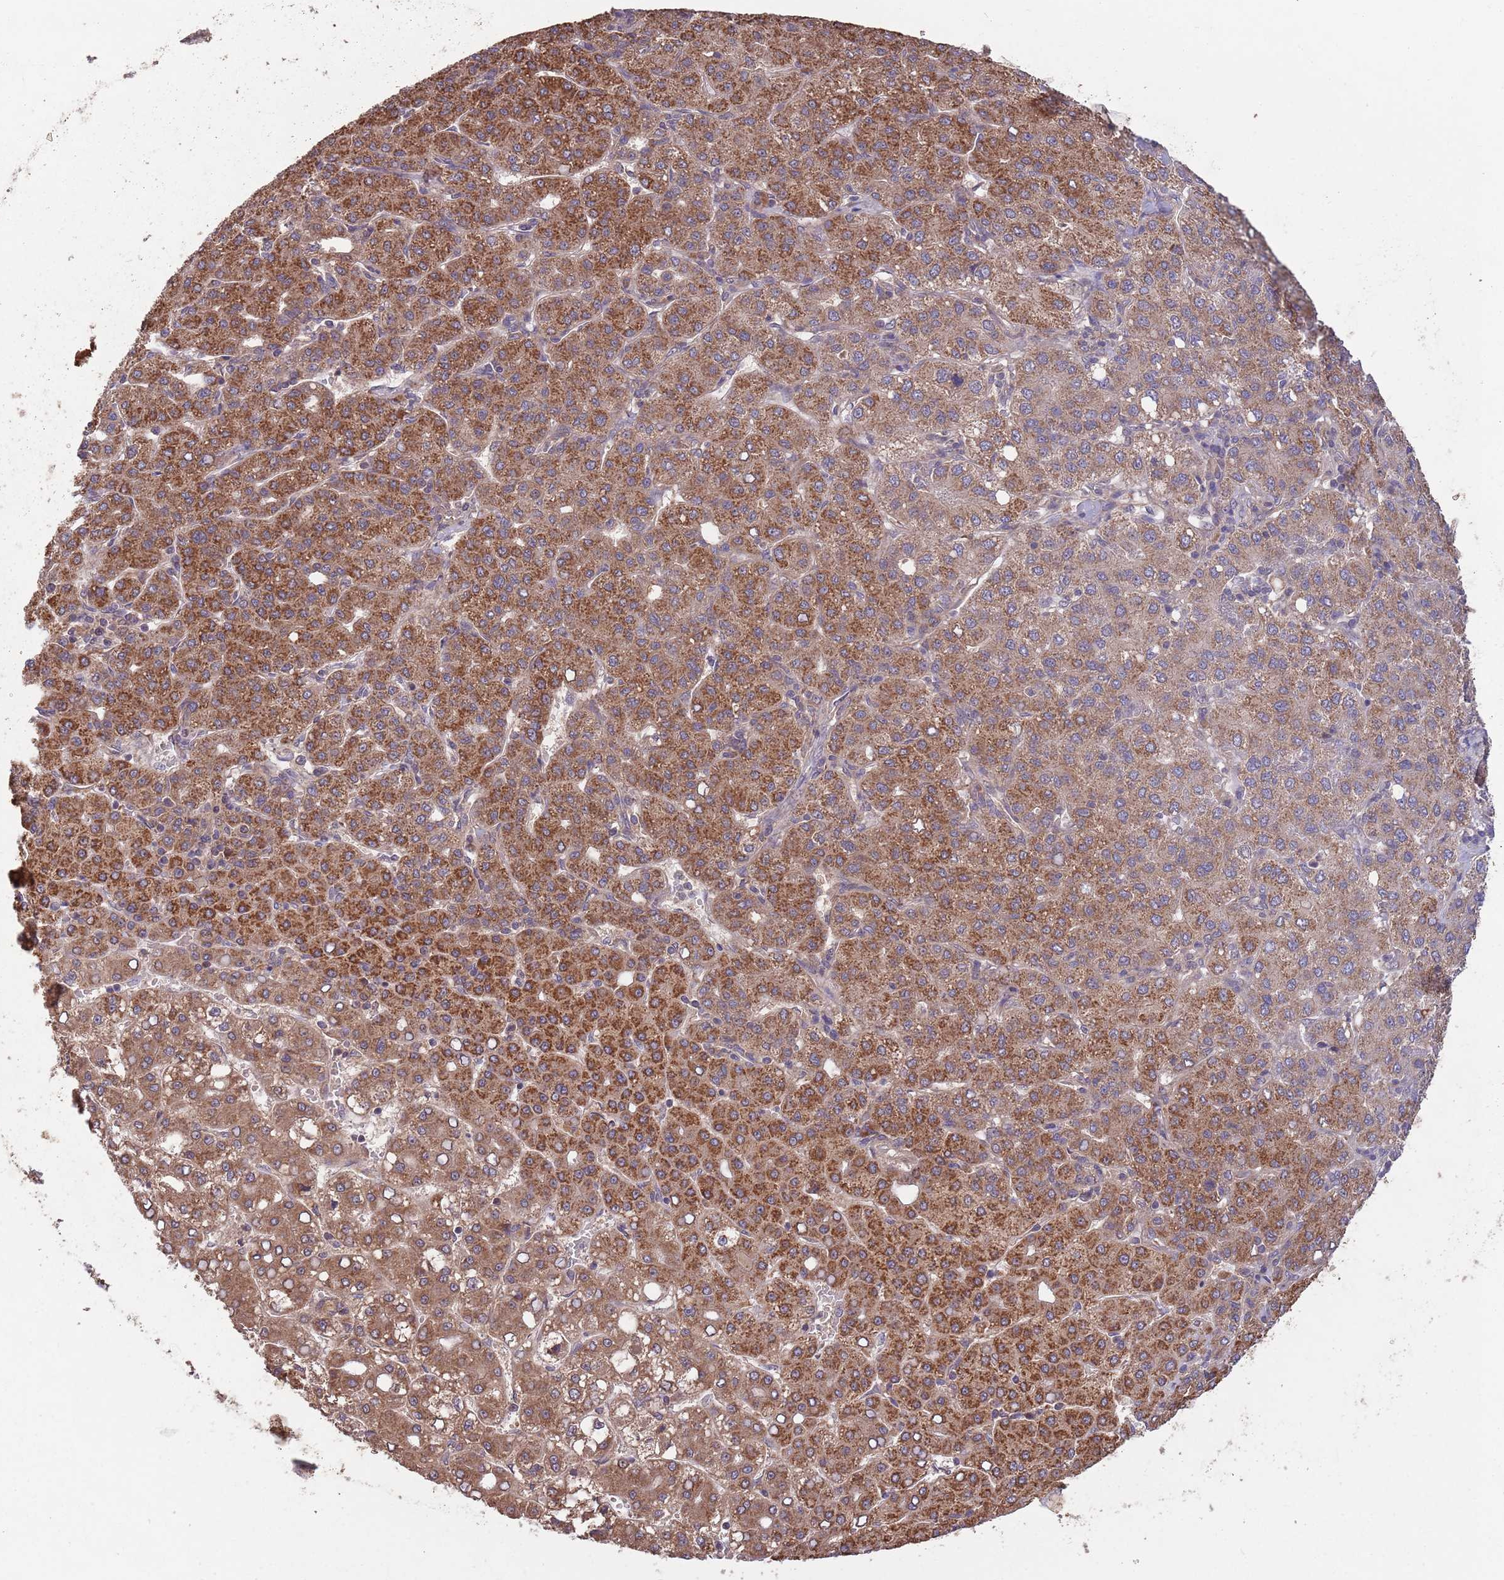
{"staining": {"intensity": "strong", "quantity": ">75%", "location": "cytoplasmic/membranous"}, "tissue": "liver cancer", "cell_type": "Tumor cells", "image_type": "cancer", "snomed": [{"axis": "morphology", "description": "Carcinoma, Hepatocellular, NOS"}, {"axis": "topography", "description": "Liver"}], "caption": "Hepatocellular carcinoma (liver) stained for a protein (brown) reveals strong cytoplasmic/membranous positive expression in about >75% of tumor cells.", "gene": "MFNG", "patient": {"sex": "male", "age": 65}}